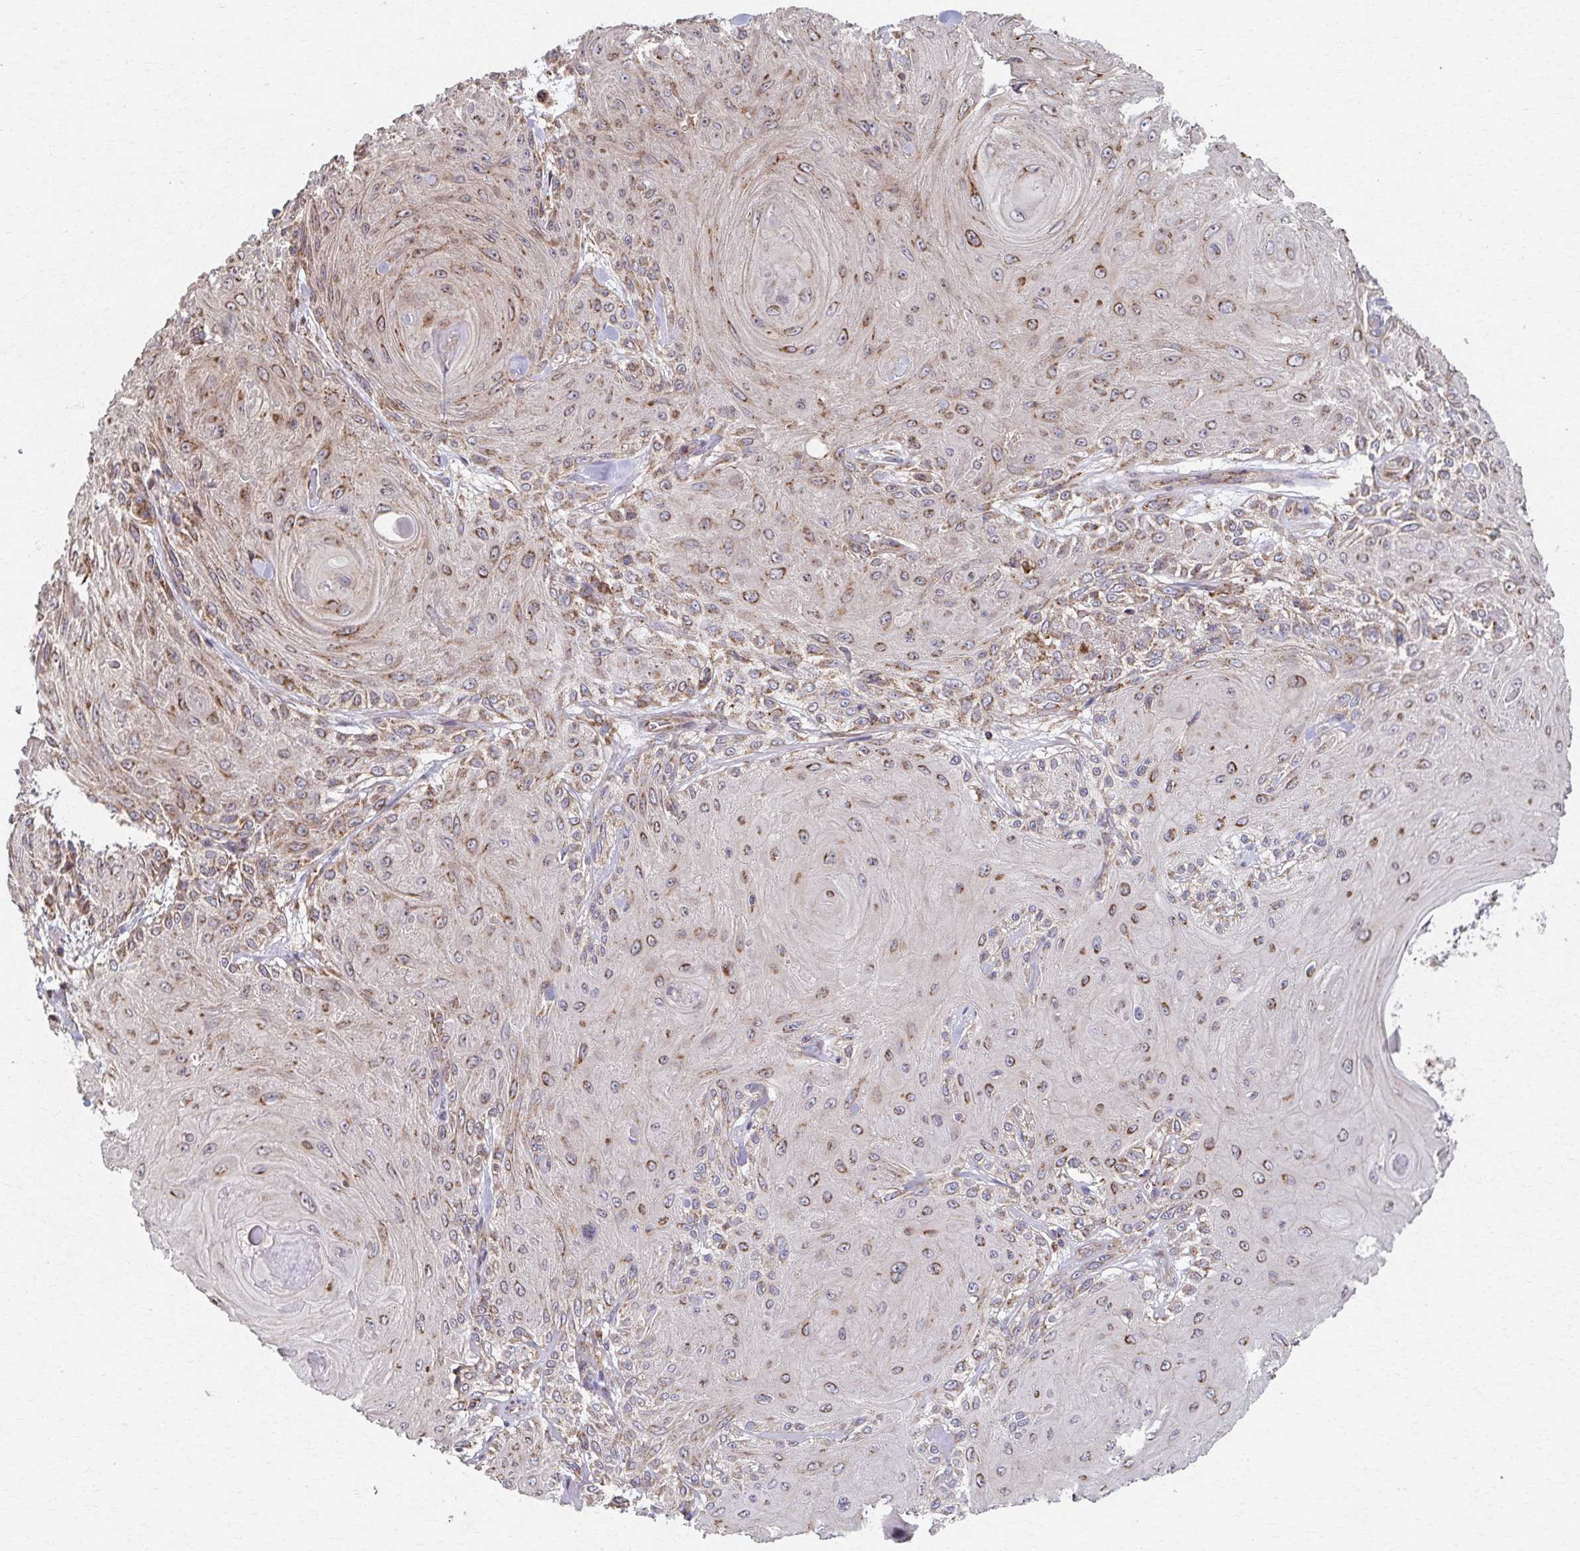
{"staining": {"intensity": "moderate", "quantity": ">75%", "location": "cytoplasmic/membranous"}, "tissue": "skin cancer", "cell_type": "Tumor cells", "image_type": "cancer", "snomed": [{"axis": "morphology", "description": "Squamous cell carcinoma, NOS"}, {"axis": "topography", "description": "Skin"}], "caption": "Brown immunohistochemical staining in skin cancer (squamous cell carcinoma) demonstrates moderate cytoplasmic/membranous staining in about >75% of tumor cells. Using DAB (3,3'-diaminobenzidine) (brown) and hematoxylin (blue) stains, captured at high magnification using brightfield microscopy.", "gene": "KLHL34", "patient": {"sex": "male", "age": 88}}